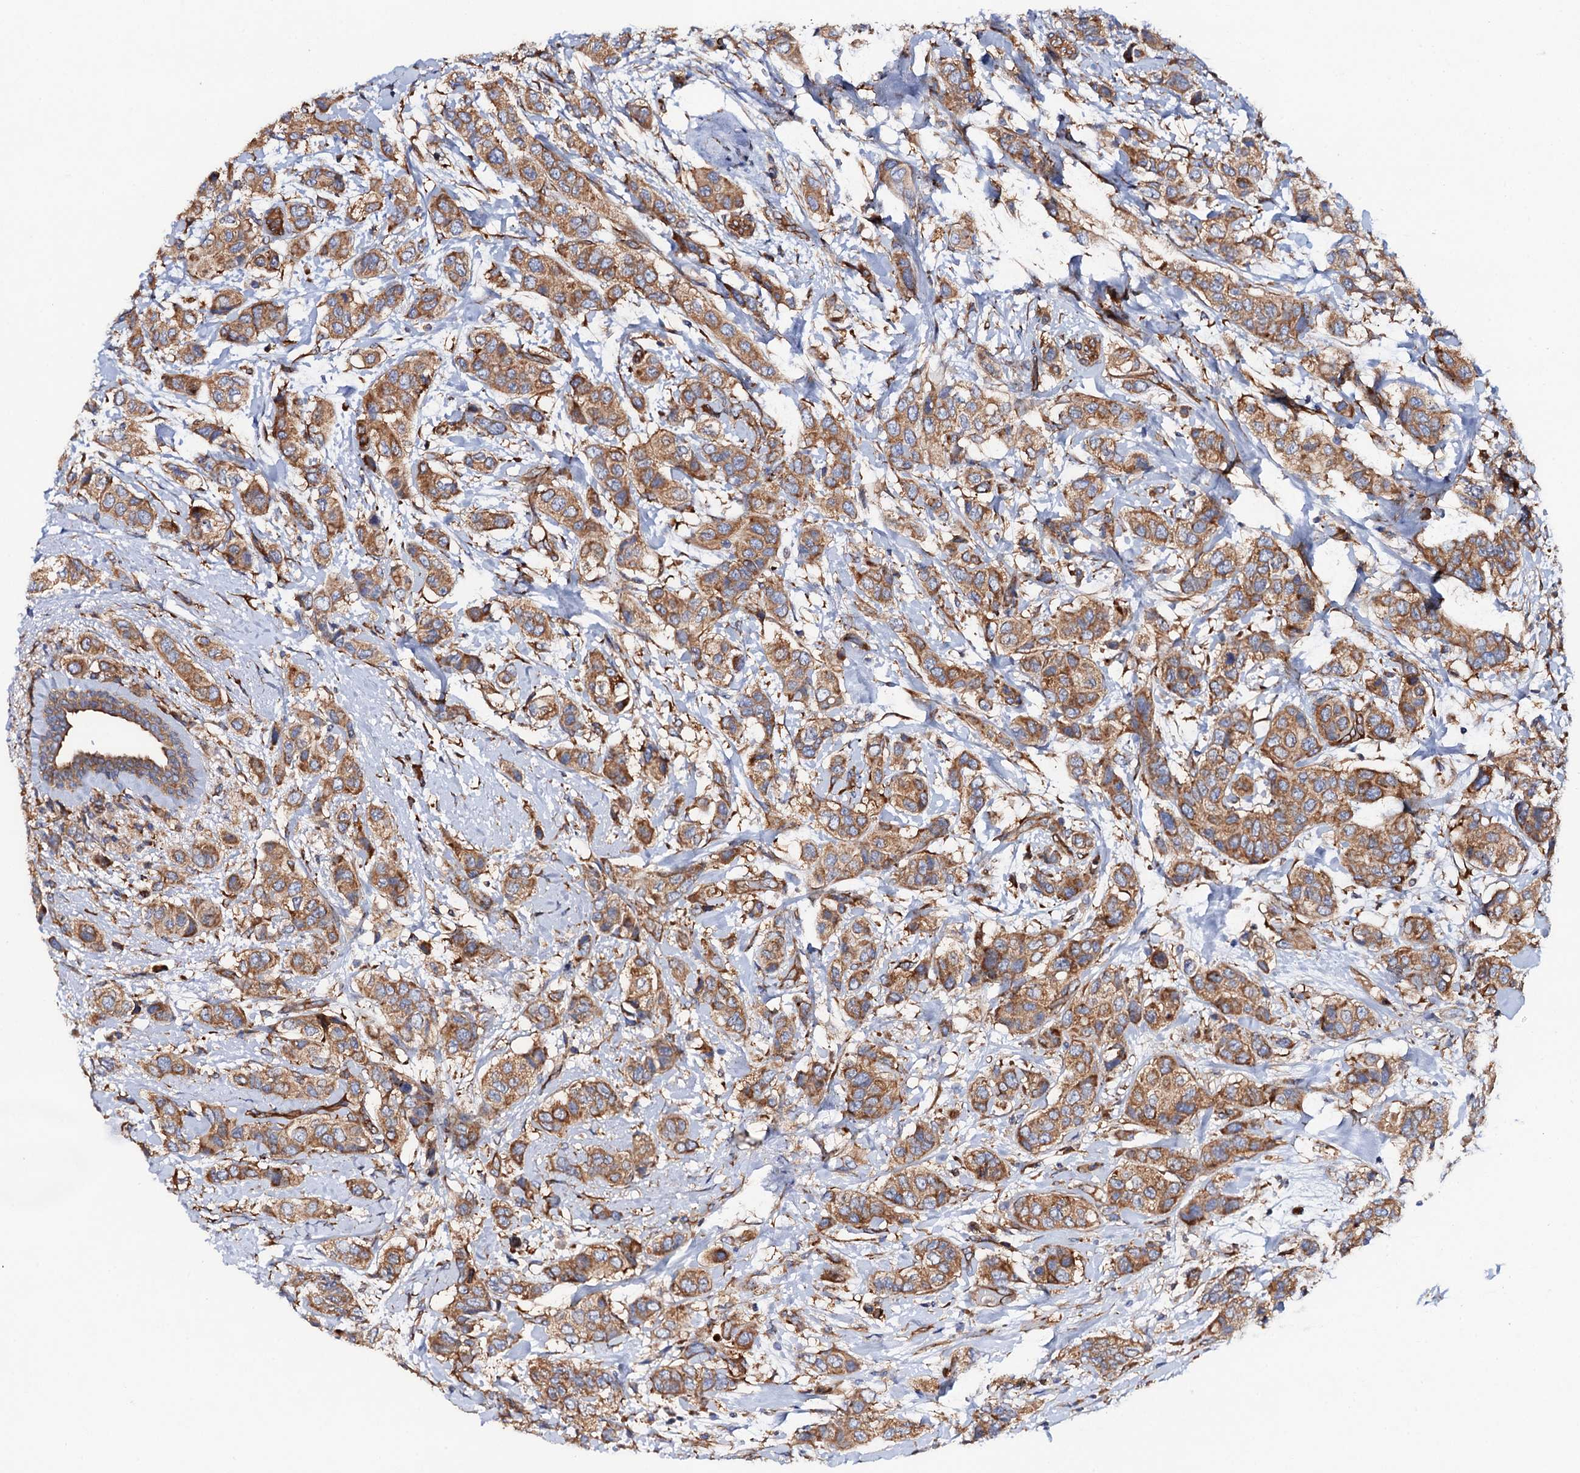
{"staining": {"intensity": "moderate", "quantity": ">75%", "location": "cytoplasmic/membranous"}, "tissue": "breast cancer", "cell_type": "Tumor cells", "image_type": "cancer", "snomed": [{"axis": "morphology", "description": "Lobular carcinoma"}, {"axis": "topography", "description": "Breast"}], "caption": "Moderate cytoplasmic/membranous protein positivity is appreciated in about >75% of tumor cells in breast cancer (lobular carcinoma).", "gene": "MRPL48", "patient": {"sex": "female", "age": 51}}